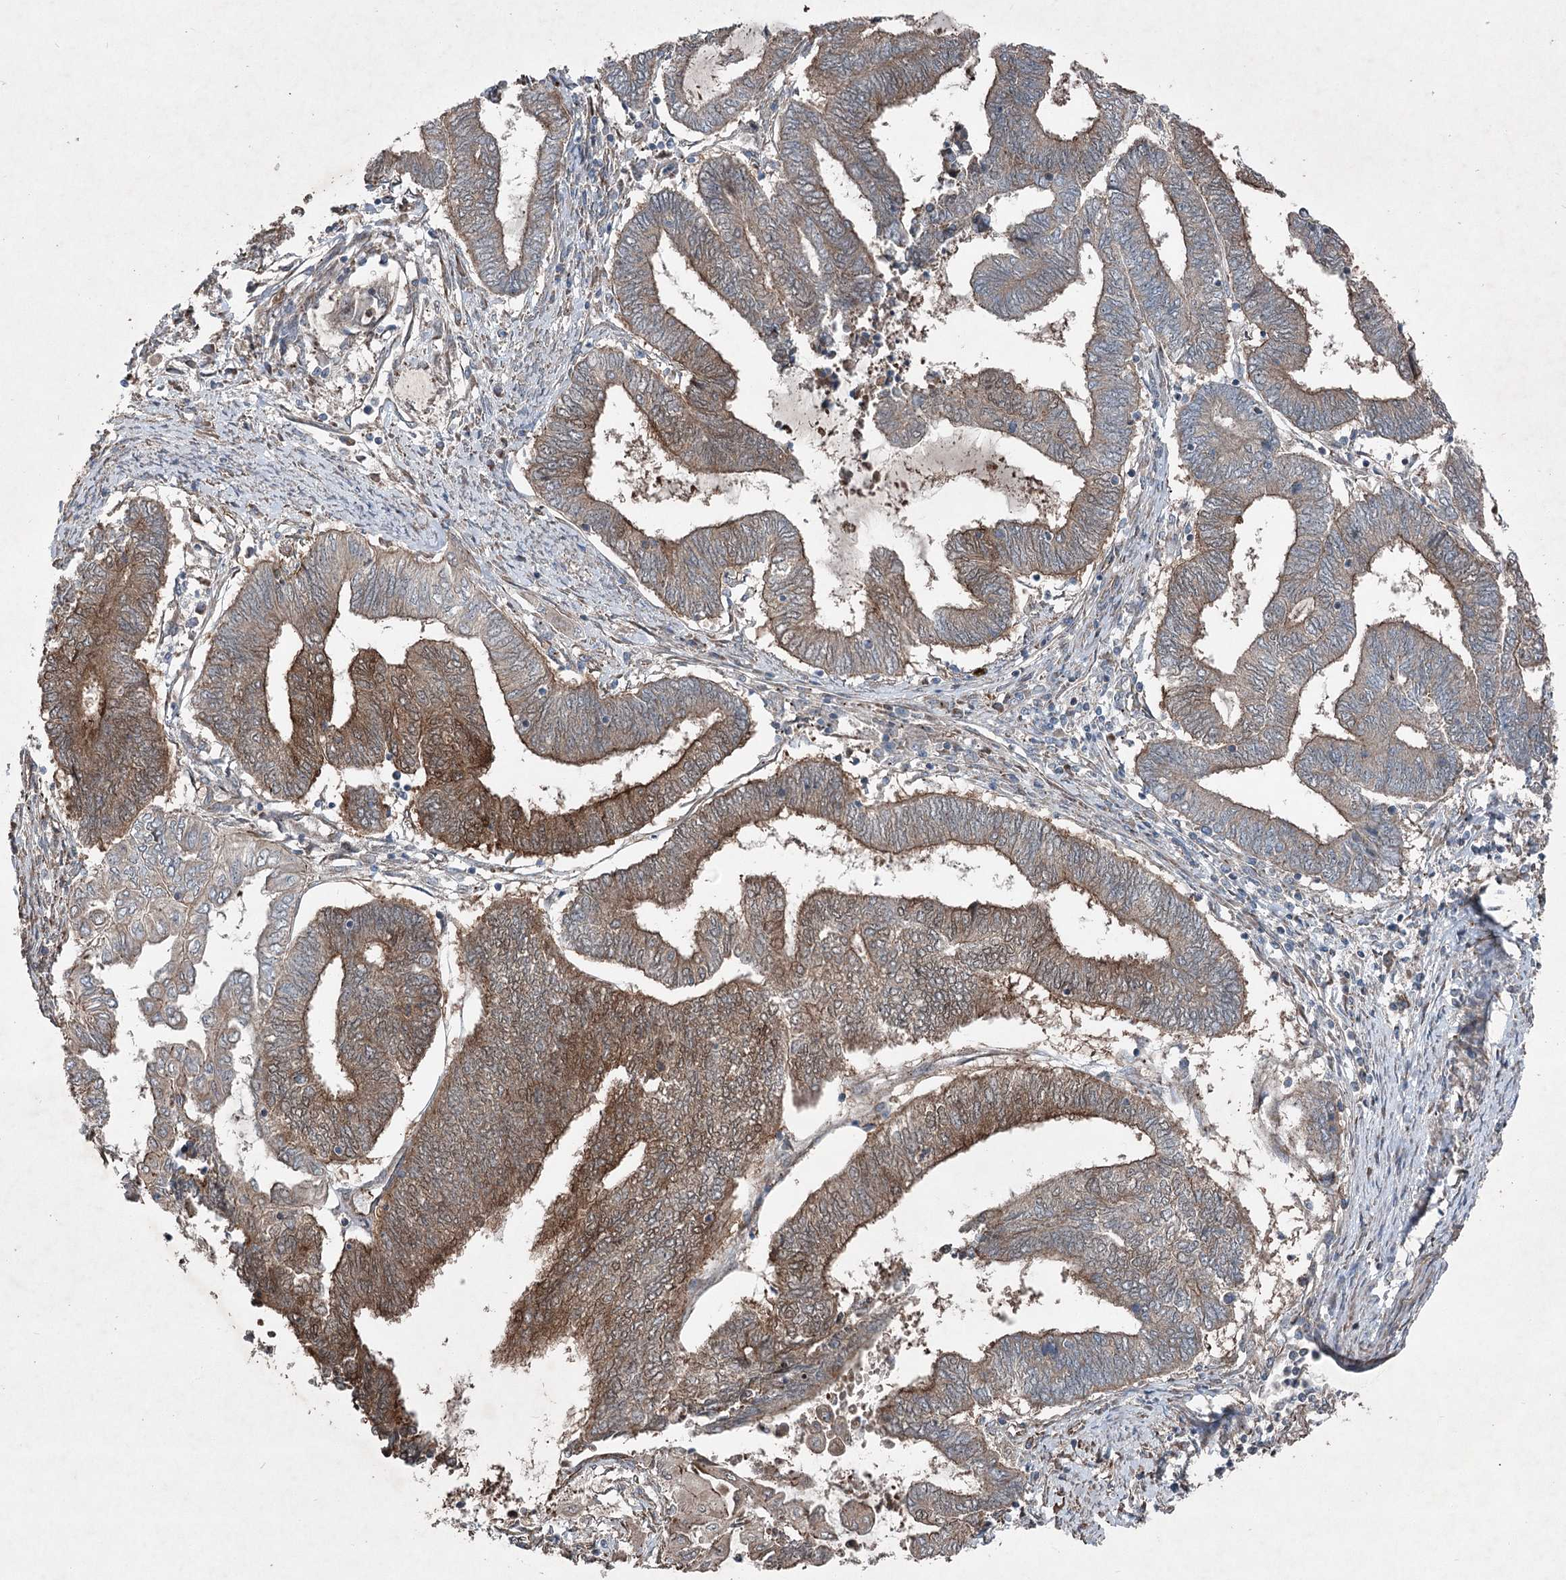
{"staining": {"intensity": "moderate", "quantity": "25%-75%", "location": "cytoplasmic/membranous"}, "tissue": "endometrial cancer", "cell_type": "Tumor cells", "image_type": "cancer", "snomed": [{"axis": "morphology", "description": "Adenocarcinoma, NOS"}, {"axis": "topography", "description": "Uterus"}, {"axis": "topography", "description": "Endometrium"}], "caption": "A histopathology image of endometrial adenocarcinoma stained for a protein shows moderate cytoplasmic/membranous brown staining in tumor cells. (Brightfield microscopy of DAB IHC at high magnification).", "gene": "SERINC5", "patient": {"sex": "female", "age": 70}}